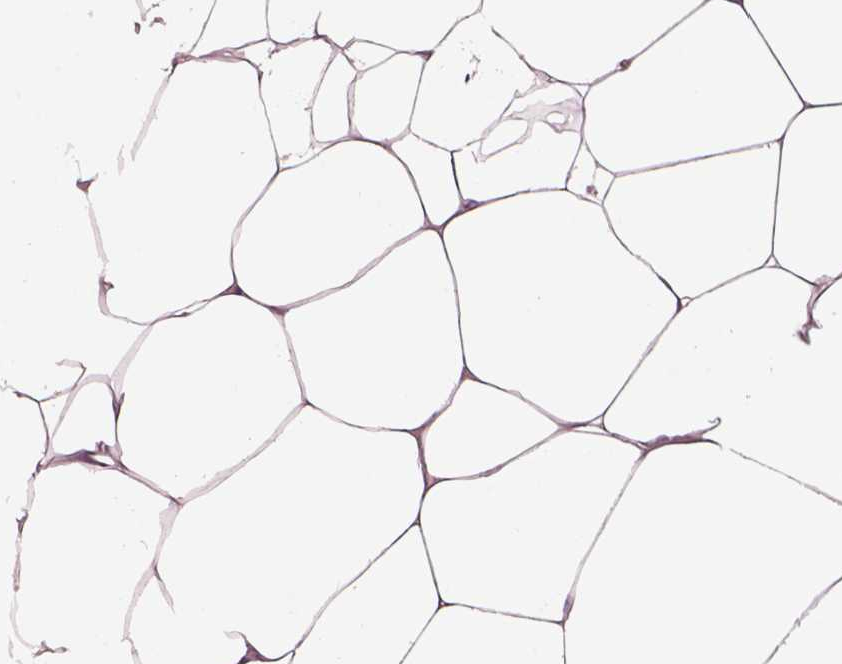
{"staining": {"intensity": "weak", "quantity": ">75%", "location": "cytoplasmic/membranous"}, "tissue": "breast", "cell_type": "Adipocytes", "image_type": "normal", "snomed": [{"axis": "morphology", "description": "Normal tissue, NOS"}, {"axis": "topography", "description": "Breast"}], "caption": "Immunohistochemical staining of unremarkable human breast shows low levels of weak cytoplasmic/membranous positivity in about >75% of adipocytes.", "gene": "CLPSL1", "patient": {"sex": "female", "age": 32}}